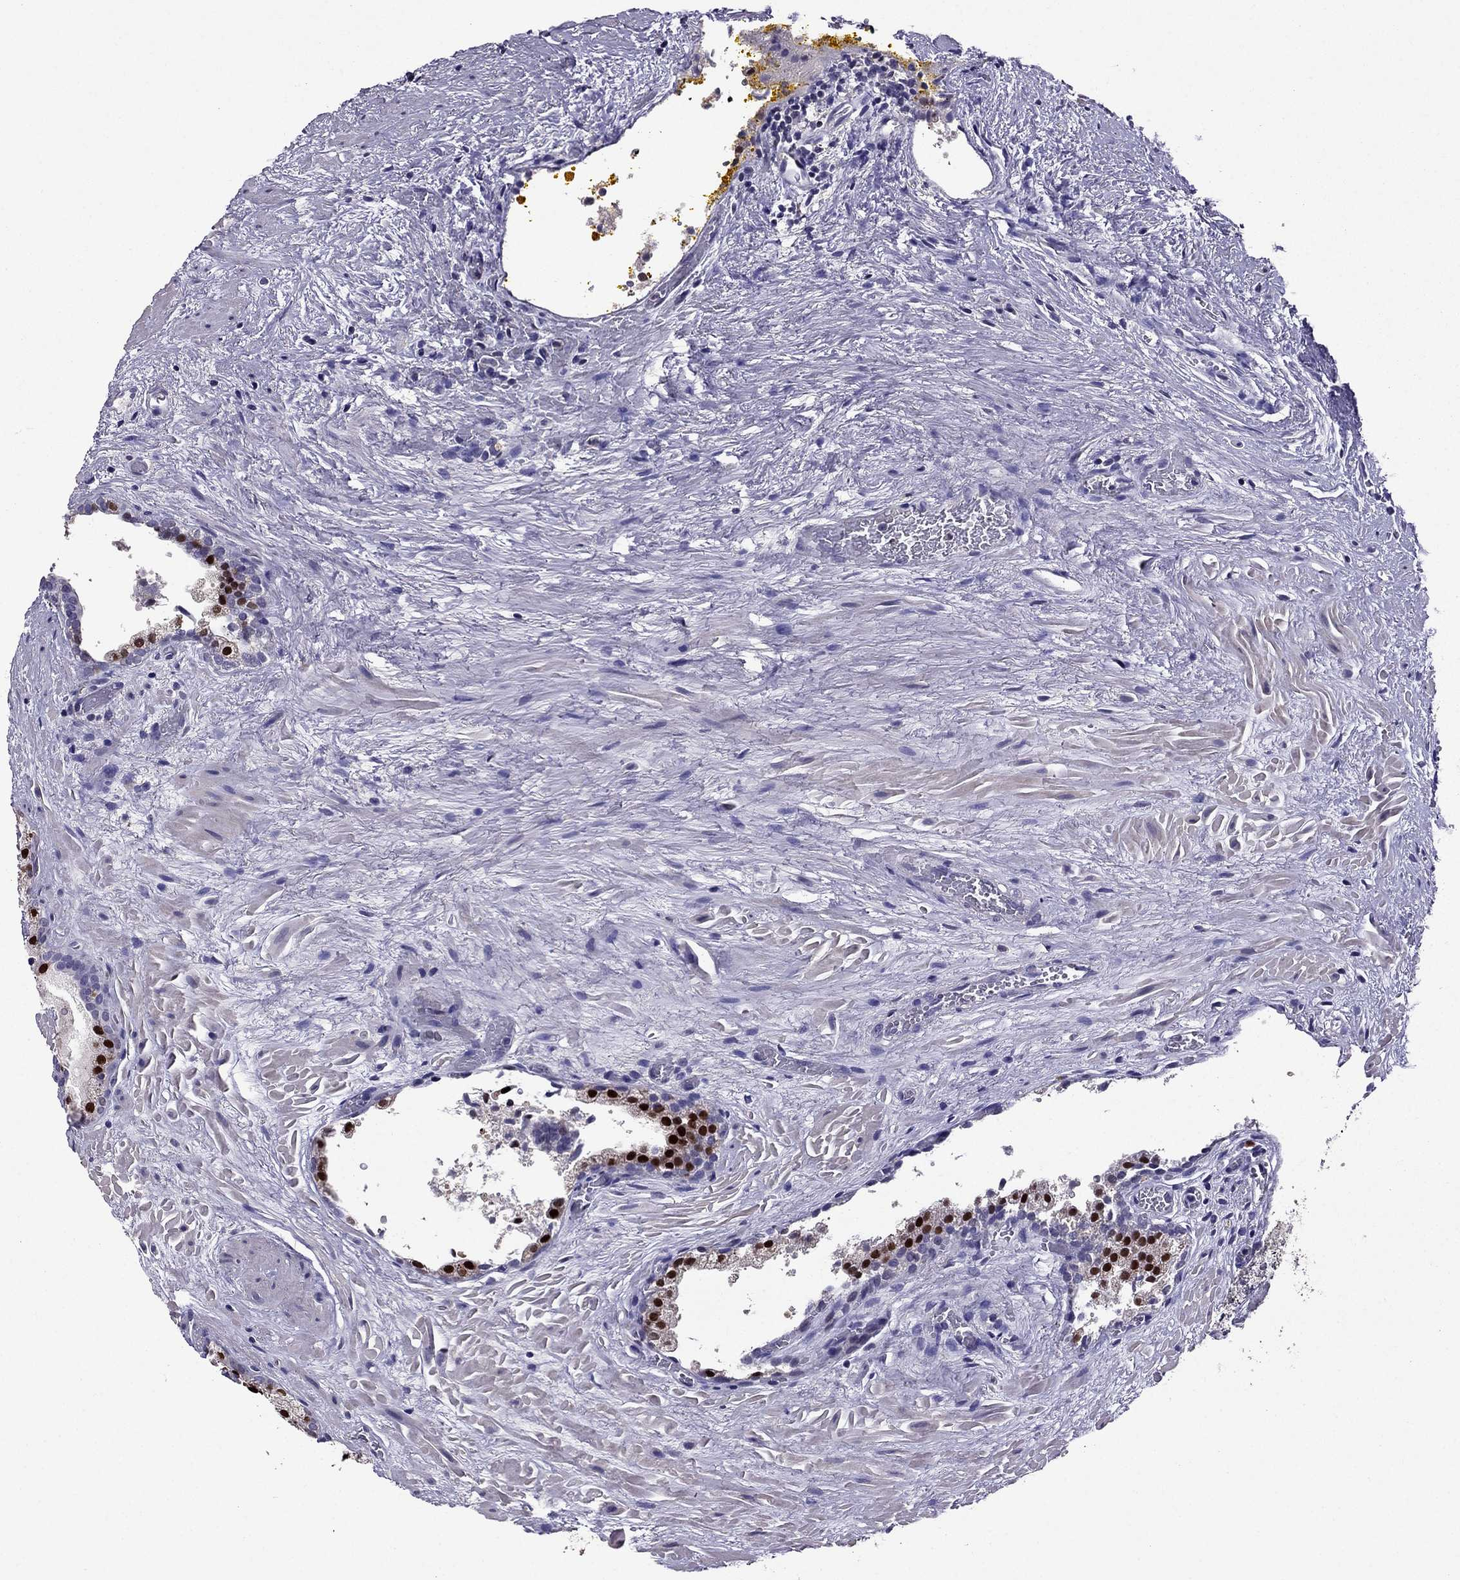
{"staining": {"intensity": "strong", "quantity": ">75%", "location": "nuclear"}, "tissue": "prostate cancer", "cell_type": "Tumor cells", "image_type": "cancer", "snomed": [{"axis": "morphology", "description": "Adenocarcinoma, NOS"}, {"axis": "topography", "description": "Prostate"}], "caption": "Protein staining of prostate cancer (adenocarcinoma) tissue reveals strong nuclear positivity in about >75% of tumor cells. (DAB (3,3'-diaminobenzidine) IHC, brown staining for protein, blue staining for nuclei).", "gene": "NKX3-1", "patient": {"sex": "male", "age": 66}}